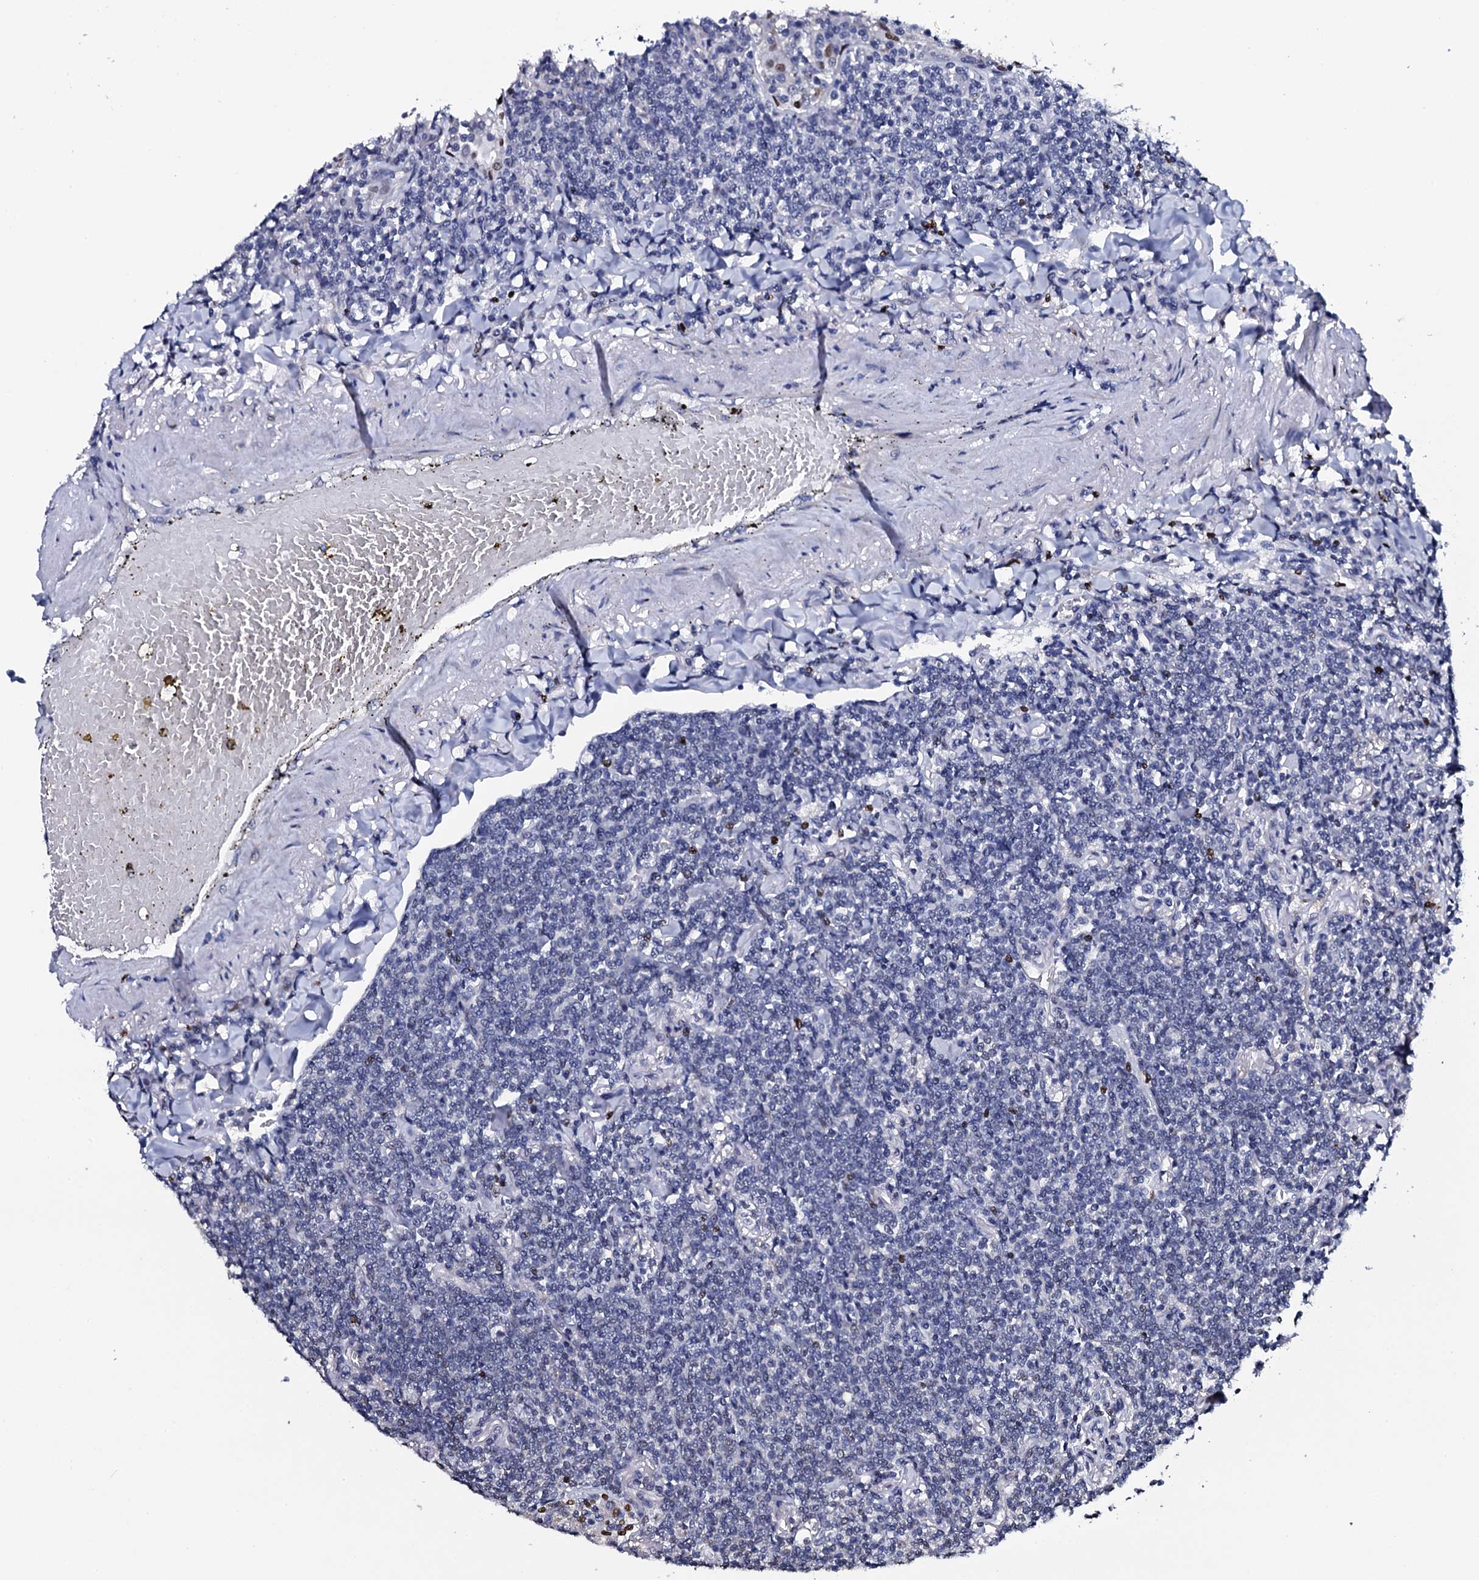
{"staining": {"intensity": "negative", "quantity": "none", "location": "none"}, "tissue": "lymphoma", "cell_type": "Tumor cells", "image_type": "cancer", "snomed": [{"axis": "morphology", "description": "Malignant lymphoma, non-Hodgkin's type, Low grade"}, {"axis": "topography", "description": "Lung"}], "caption": "This is an immunohistochemistry micrograph of human lymphoma. There is no staining in tumor cells.", "gene": "NPM2", "patient": {"sex": "female", "age": 71}}